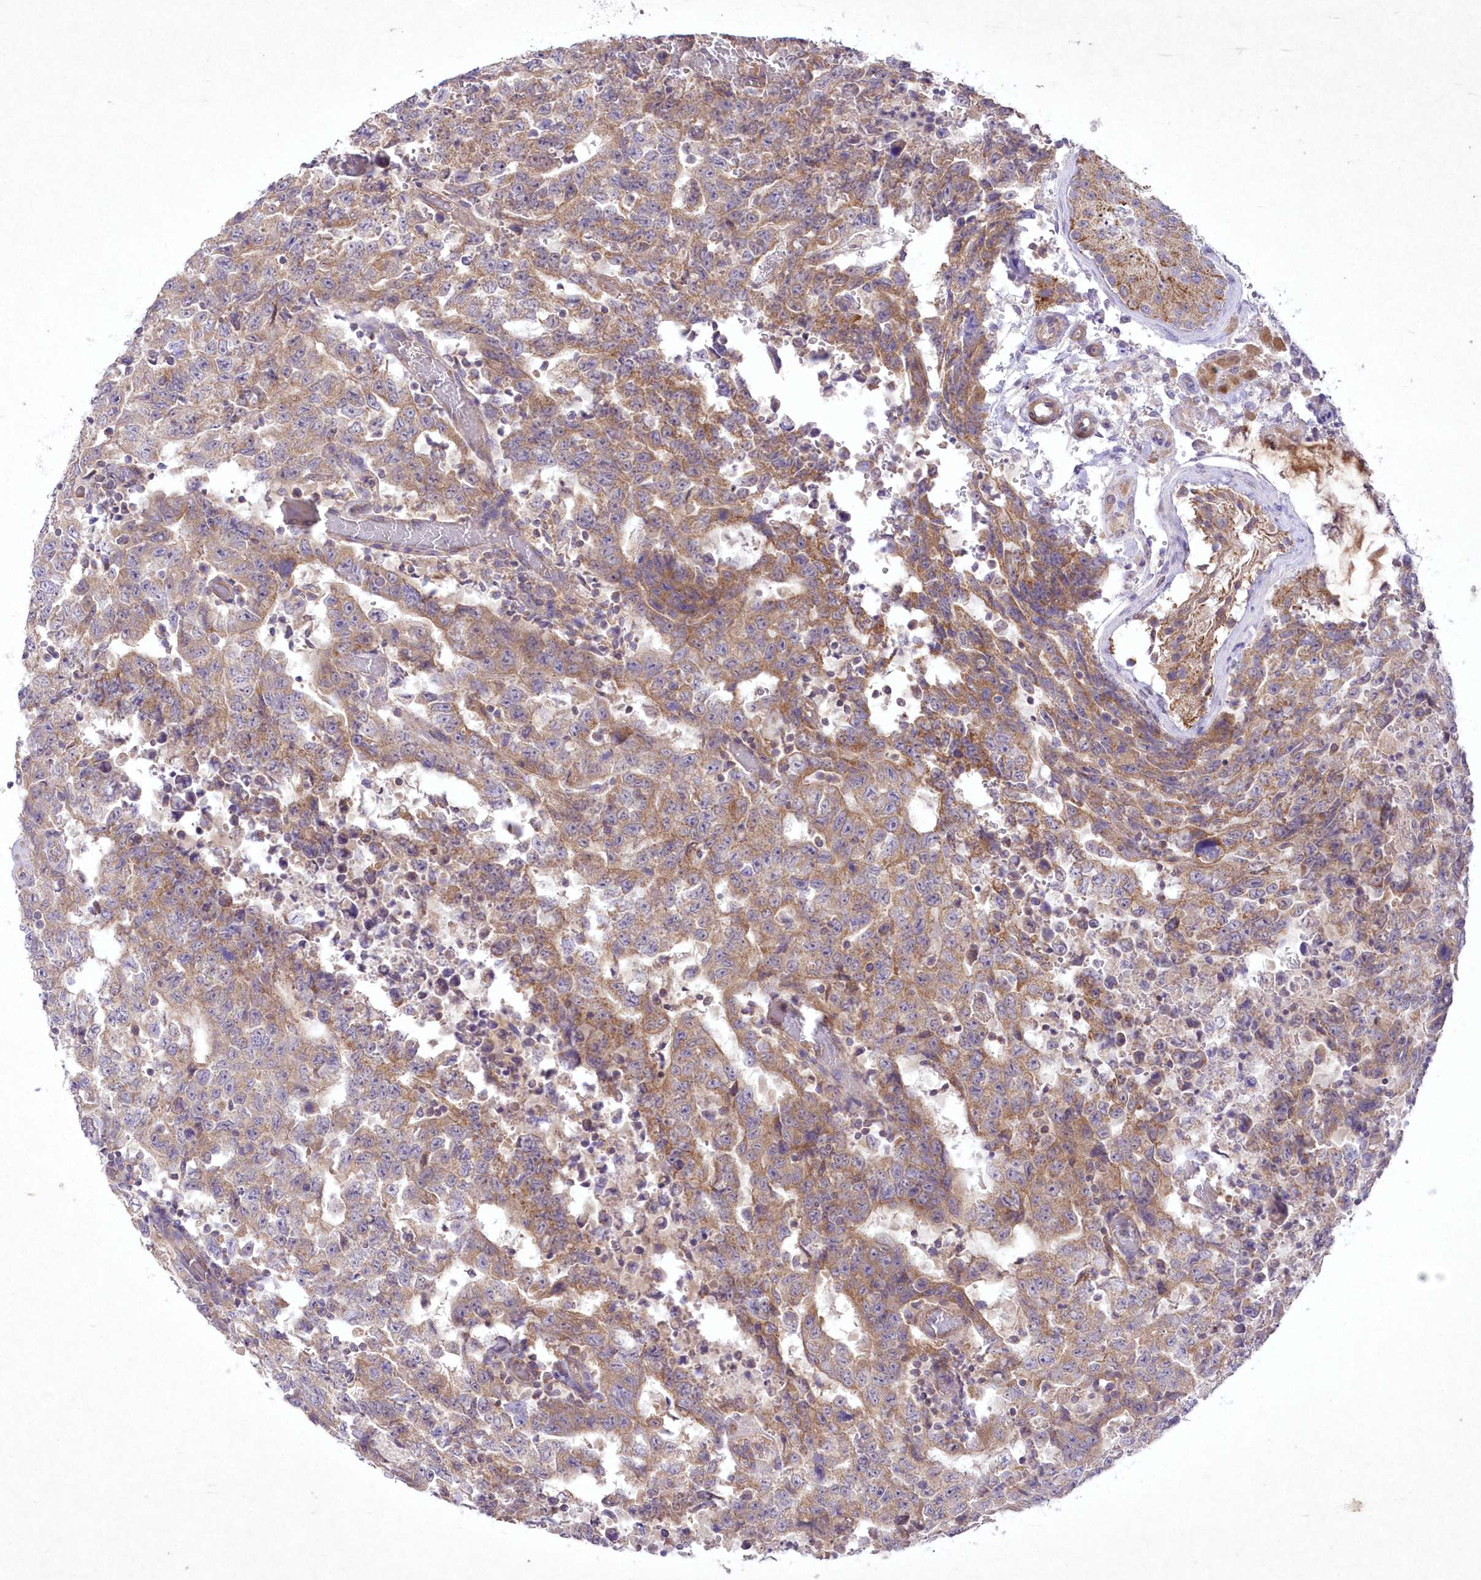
{"staining": {"intensity": "moderate", "quantity": ">75%", "location": "cytoplasmic/membranous"}, "tissue": "testis cancer", "cell_type": "Tumor cells", "image_type": "cancer", "snomed": [{"axis": "morphology", "description": "Carcinoma, Embryonal, NOS"}, {"axis": "topography", "description": "Testis"}], "caption": "IHC photomicrograph of testis cancer stained for a protein (brown), which exhibits medium levels of moderate cytoplasmic/membranous expression in approximately >75% of tumor cells.", "gene": "ITSN2", "patient": {"sex": "male", "age": 26}}